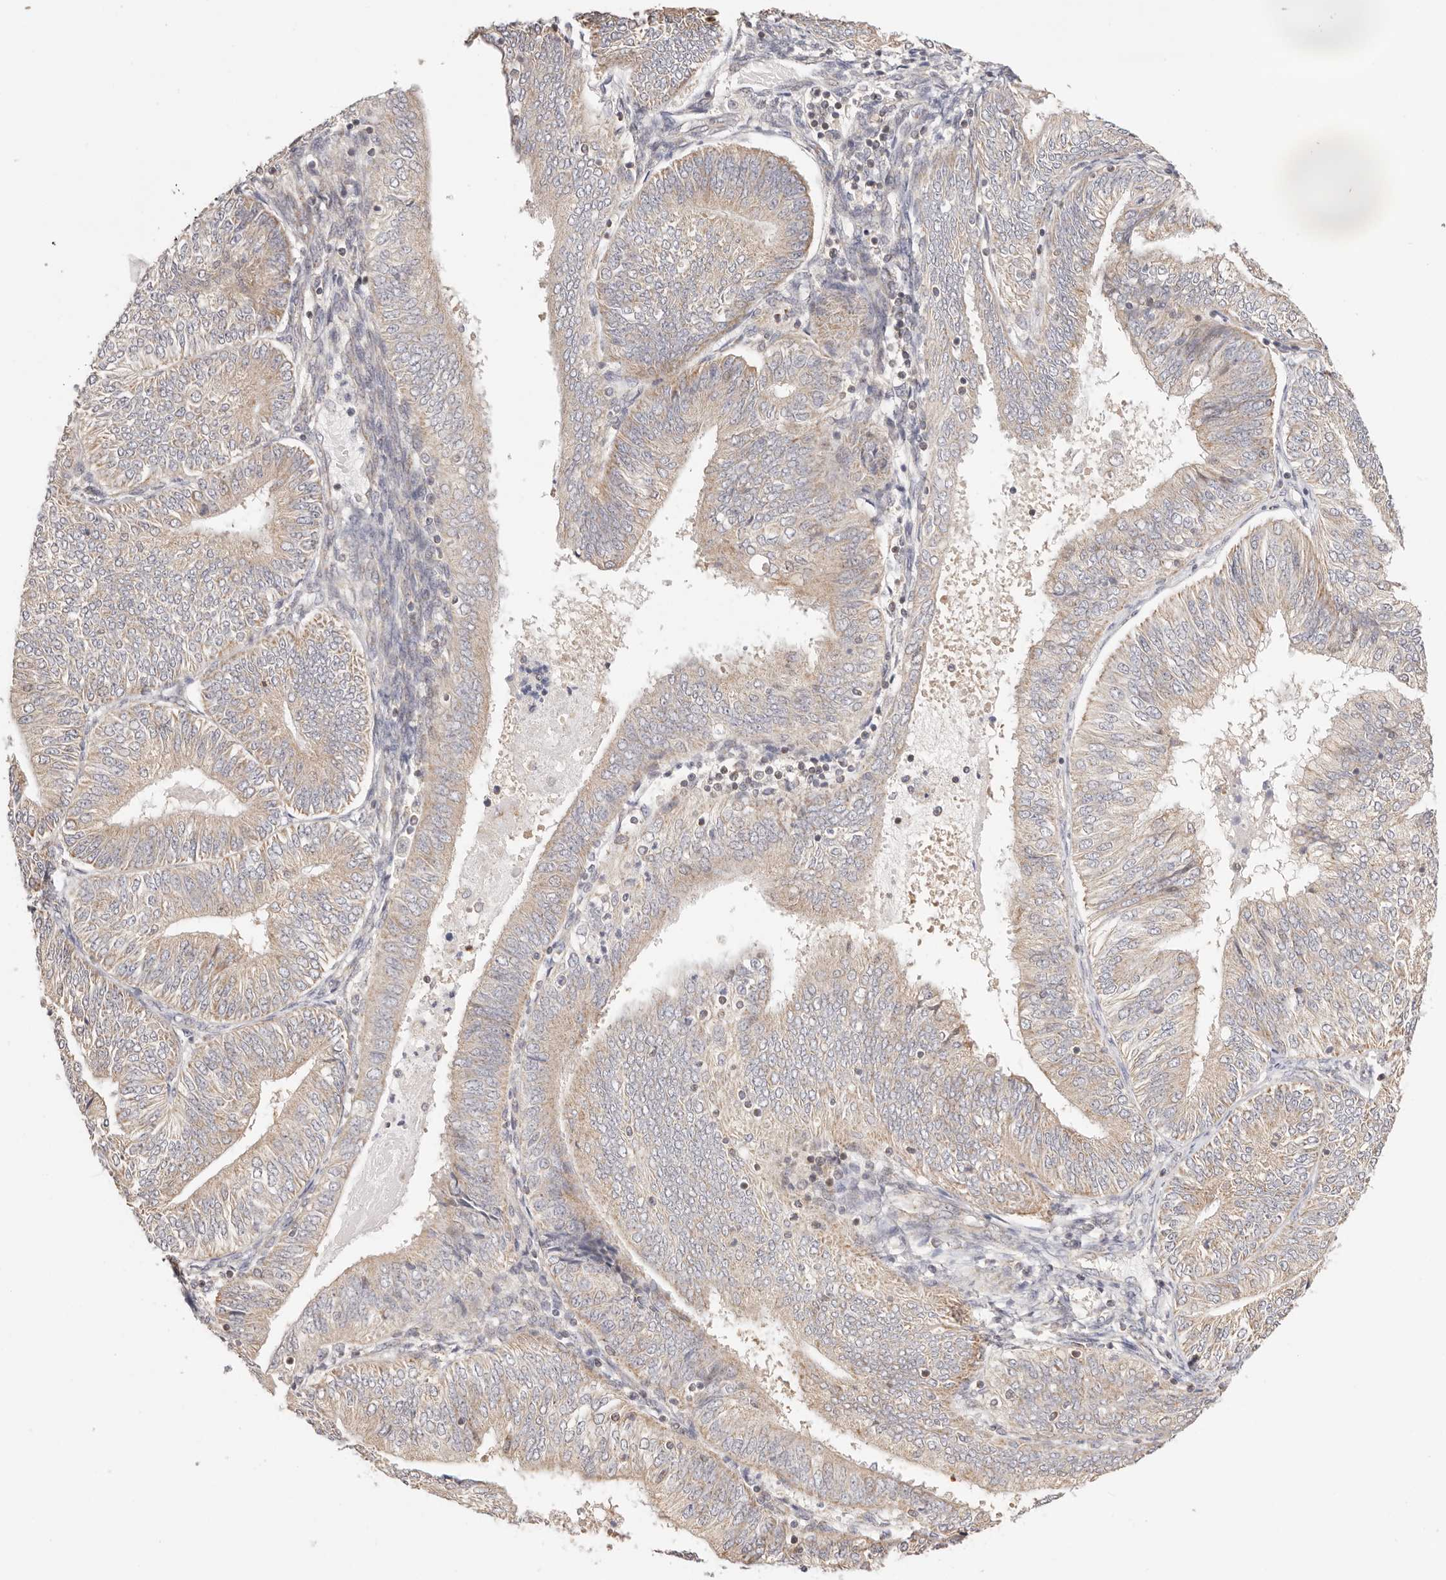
{"staining": {"intensity": "weak", "quantity": ">75%", "location": "cytoplasmic/membranous"}, "tissue": "endometrial cancer", "cell_type": "Tumor cells", "image_type": "cancer", "snomed": [{"axis": "morphology", "description": "Adenocarcinoma, NOS"}, {"axis": "topography", "description": "Endometrium"}], "caption": "The immunohistochemical stain shows weak cytoplasmic/membranous positivity in tumor cells of endometrial adenocarcinoma tissue.", "gene": "KCMF1", "patient": {"sex": "female", "age": 58}}